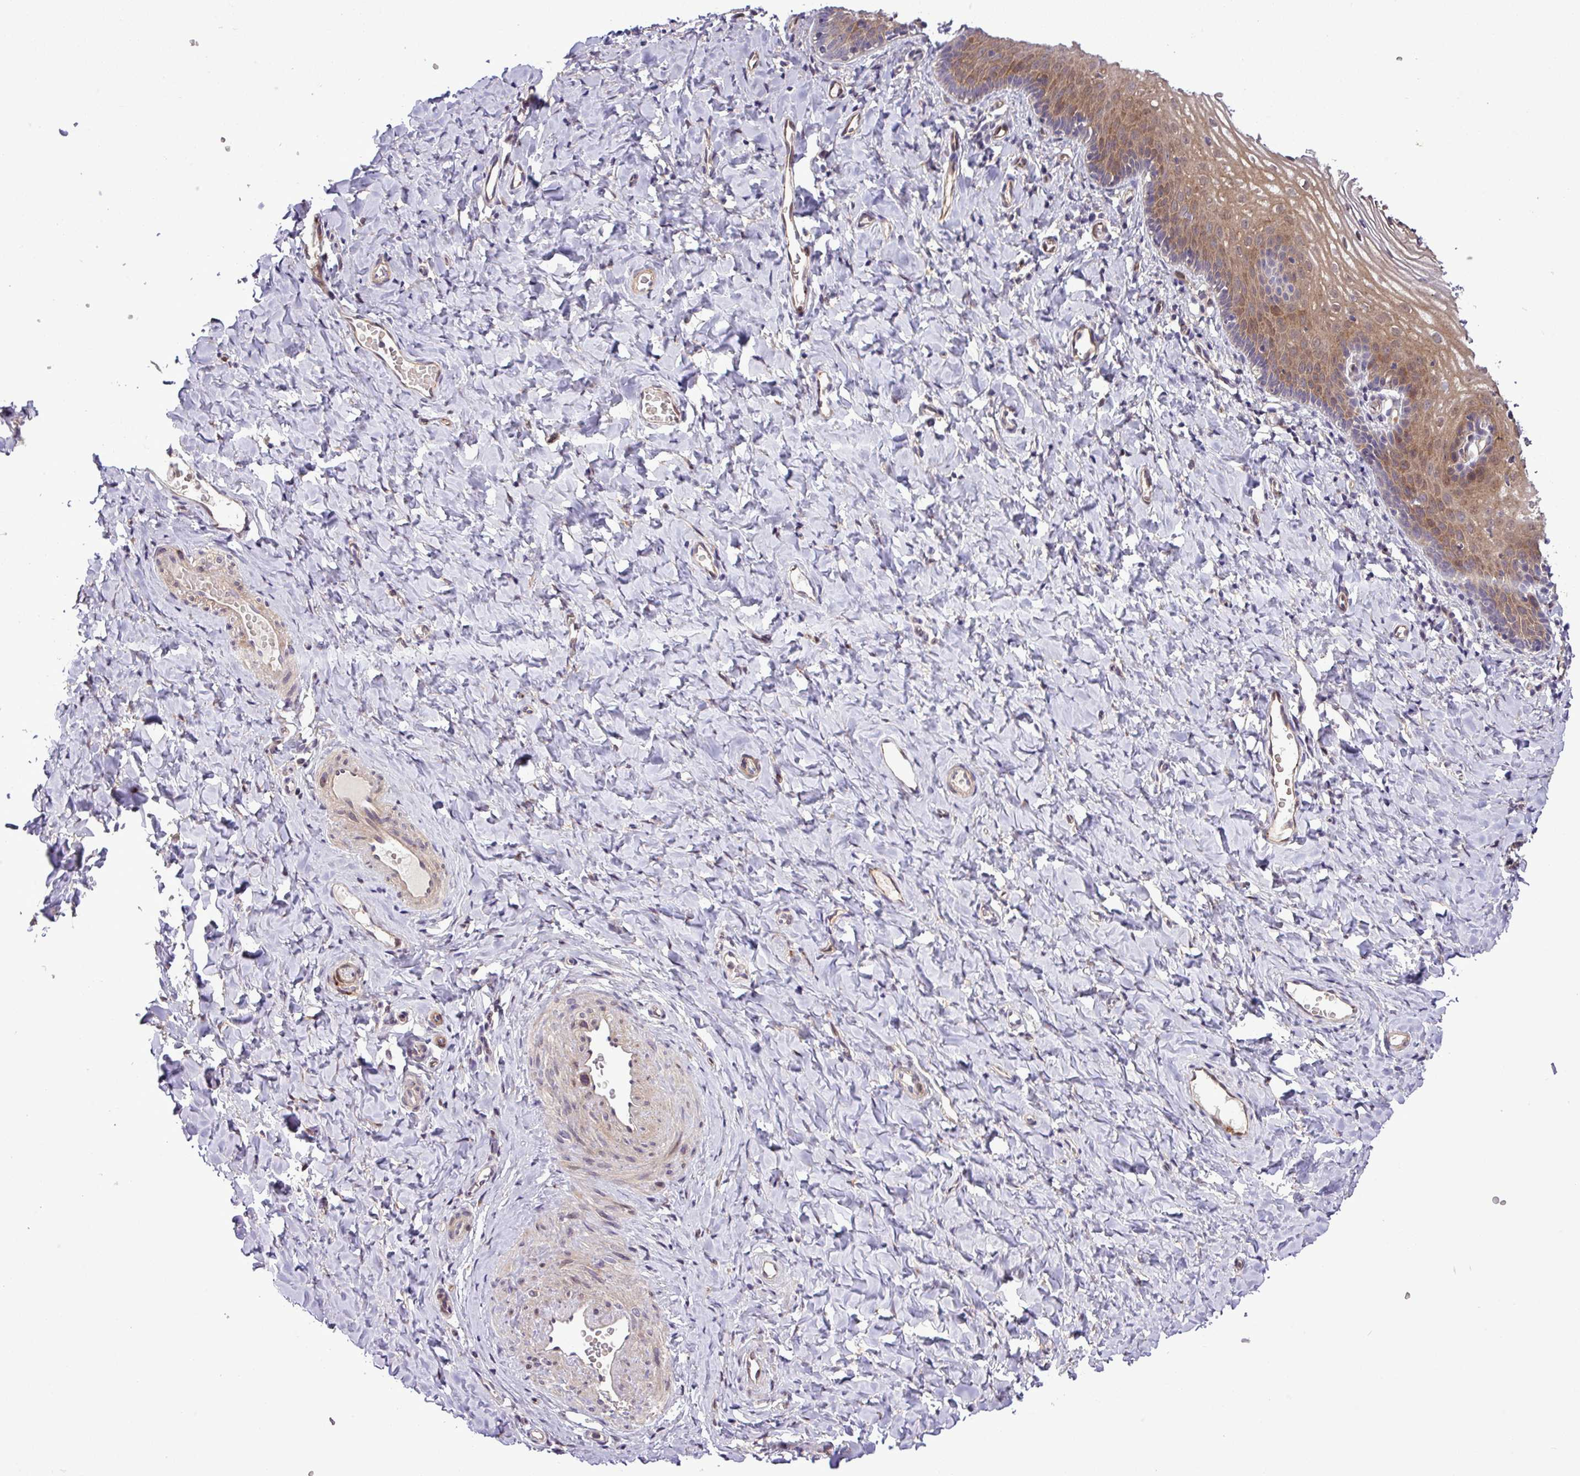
{"staining": {"intensity": "moderate", "quantity": ">75%", "location": "cytoplasmic/membranous,nuclear"}, "tissue": "vagina", "cell_type": "Squamous epithelial cells", "image_type": "normal", "snomed": [{"axis": "morphology", "description": "Normal tissue, NOS"}, {"axis": "topography", "description": "Vagina"}], "caption": "Protein staining exhibits moderate cytoplasmic/membranous,nuclear staining in approximately >75% of squamous epithelial cells in normal vagina. The staining was performed using DAB (3,3'-diaminobenzidine), with brown indicating positive protein expression. Nuclei are stained blue with hematoxylin.", "gene": "CARHSP1", "patient": {"sex": "female", "age": 60}}